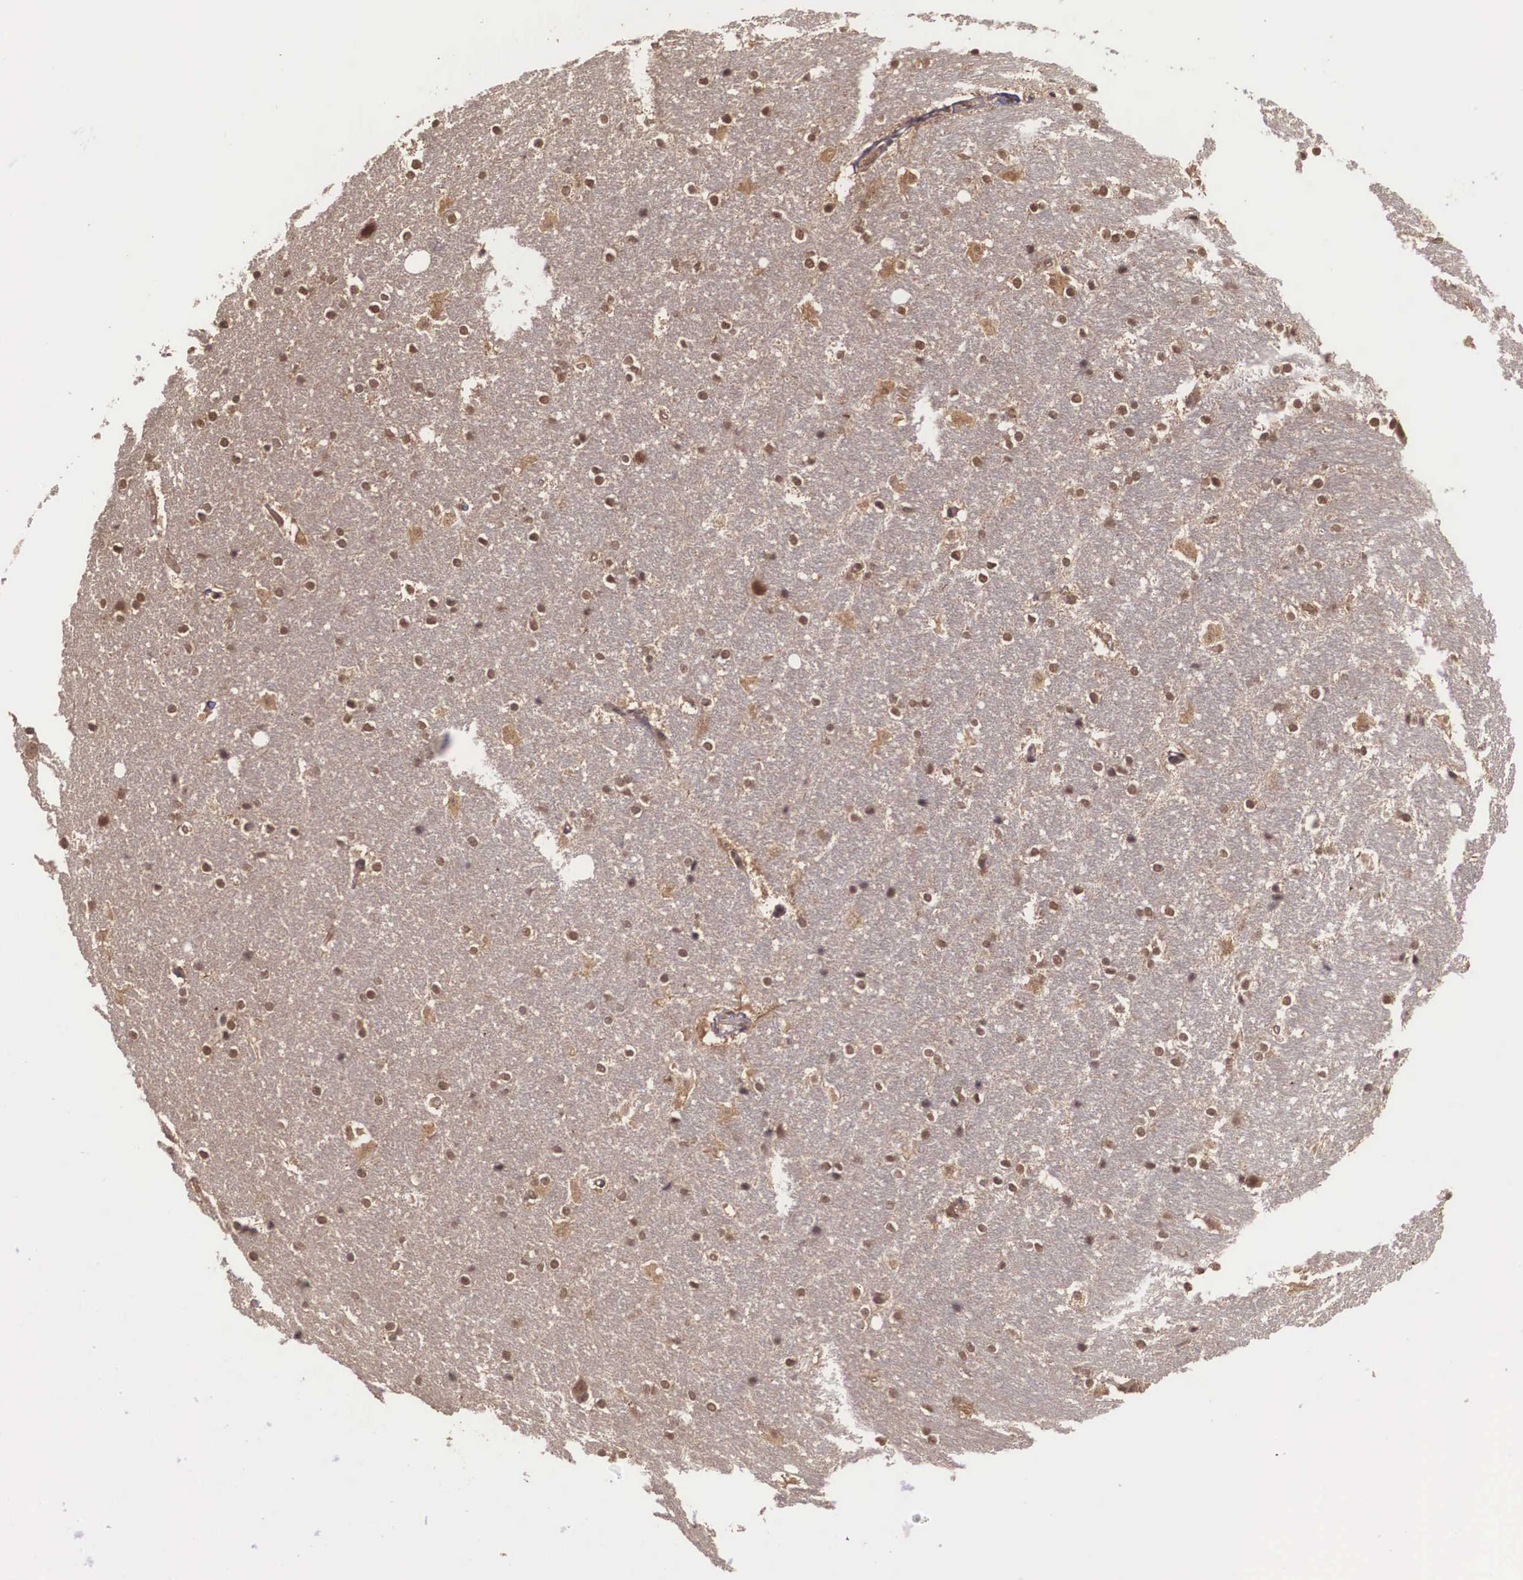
{"staining": {"intensity": "negative", "quantity": "none", "location": "none"}, "tissue": "hippocampus", "cell_type": "Glial cells", "image_type": "normal", "snomed": [{"axis": "morphology", "description": "Normal tissue, NOS"}, {"axis": "topography", "description": "Hippocampus"}], "caption": "An image of hippocampus stained for a protein exhibits no brown staining in glial cells. (Stains: DAB IHC with hematoxylin counter stain, Microscopy: brightfield microscopy at high magnification).", "gene": "VASH1", "patient": {"sex": "female", "age": 19}}